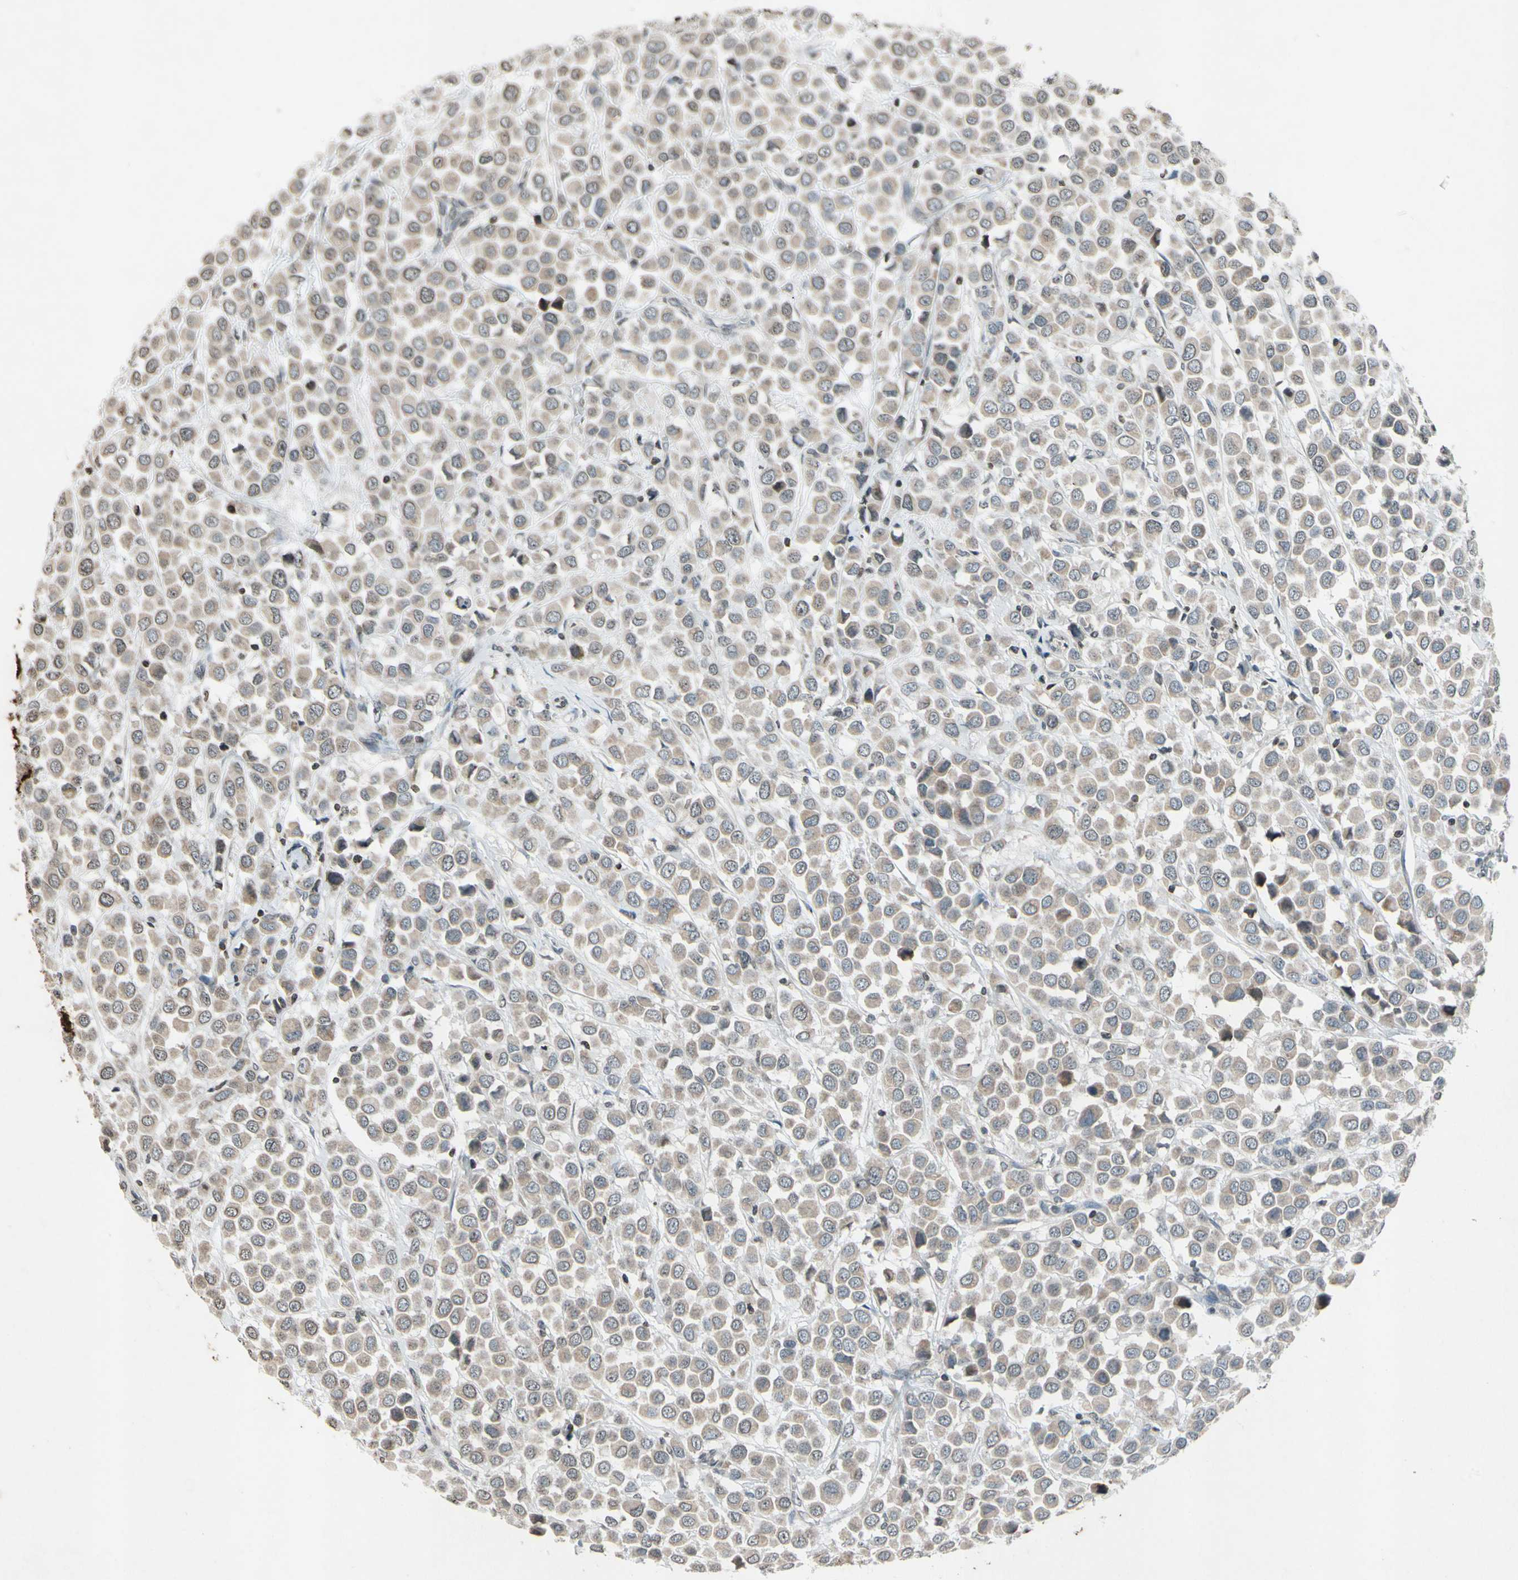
{"staining": {"intensity": "weak", "quantity": ">75%", "location": "cytoplasmic/membranous"}, "tissue": "breast cancer", "cell_type": "Tumor cells", "image_type": "cancer", "snomed": [{"axis": "morphology", "description": "Duct carcinoma"}, {"axis": "topography", "description": "Breast"}], "caption": "IHC staining of breast cancer, which exhibits low levels of weak cytoplasmic/membranous expression in about >75% of tumor cells indicating weak cytoplasmic/membranous protein positivity. The staining was performed using DAB (brown) for protein detection and nuclei were counterstained in hematoxylin (blue).", "gene": "CLDN11", "patient": {"sex": "female", "age": 61}}